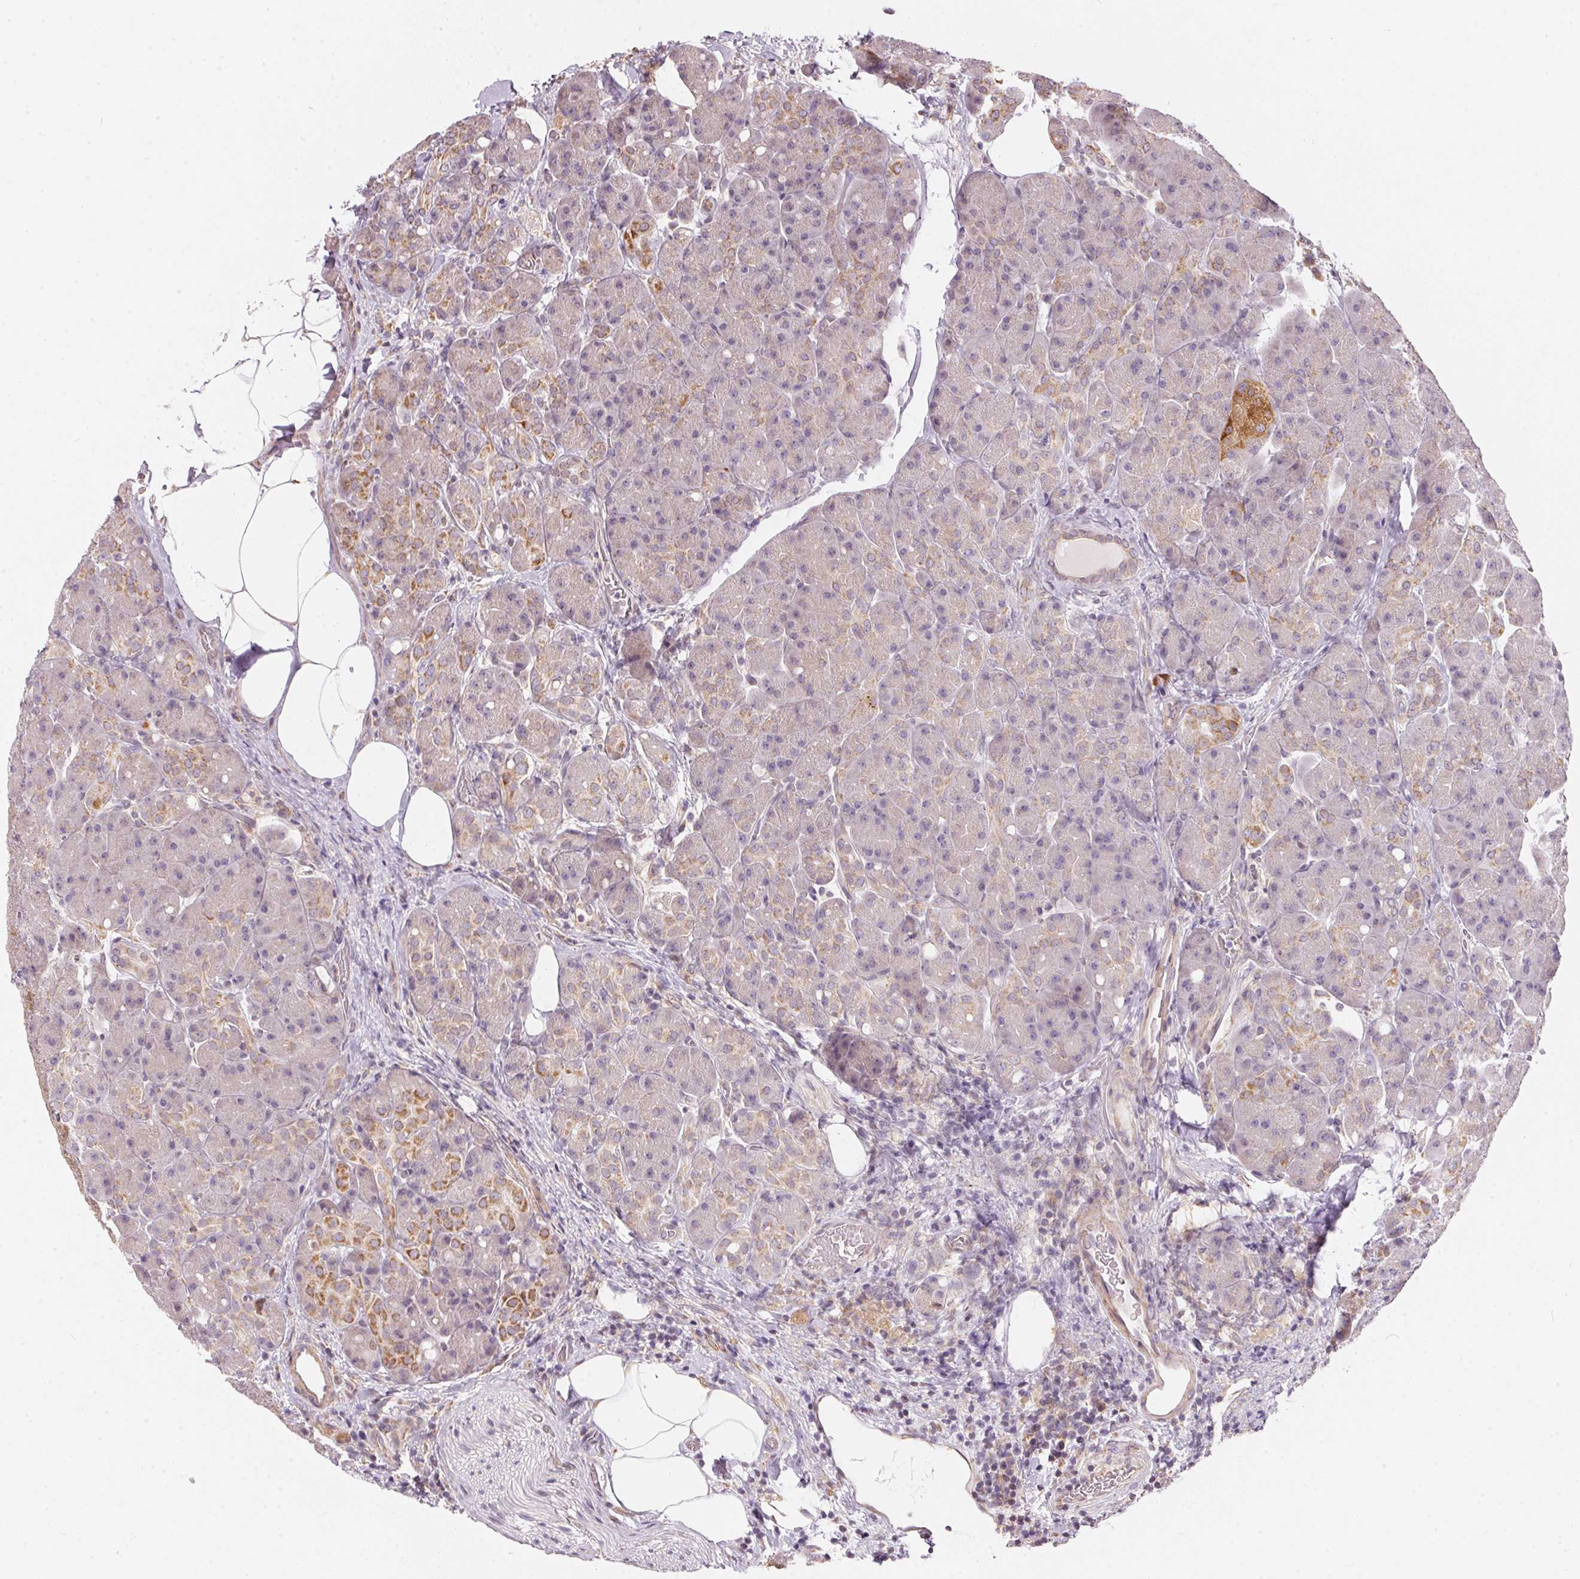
{"staining": {"intensity": "moderate", "quantity": "<25%", "location": "cytoplasmic/membranous"}, "tissue": "pancreas", "cell_type": "Exocrine glandular cells", "image_type": "normal", "snomed": [{"axis": "morphology", "description": "Normal tissue, NOS"}, {"axis": "topography", "description": "Pancreas"}], "caption": "The immunohistochemical stain highlights moderate cytoplasmic/membranous staining in exocrine glandular cells of normal pancreas. (IHC, brightfield microscopy, high magnification).", "gene": "VWA5B2", "patient": {"sex": "male", "age": 55}}